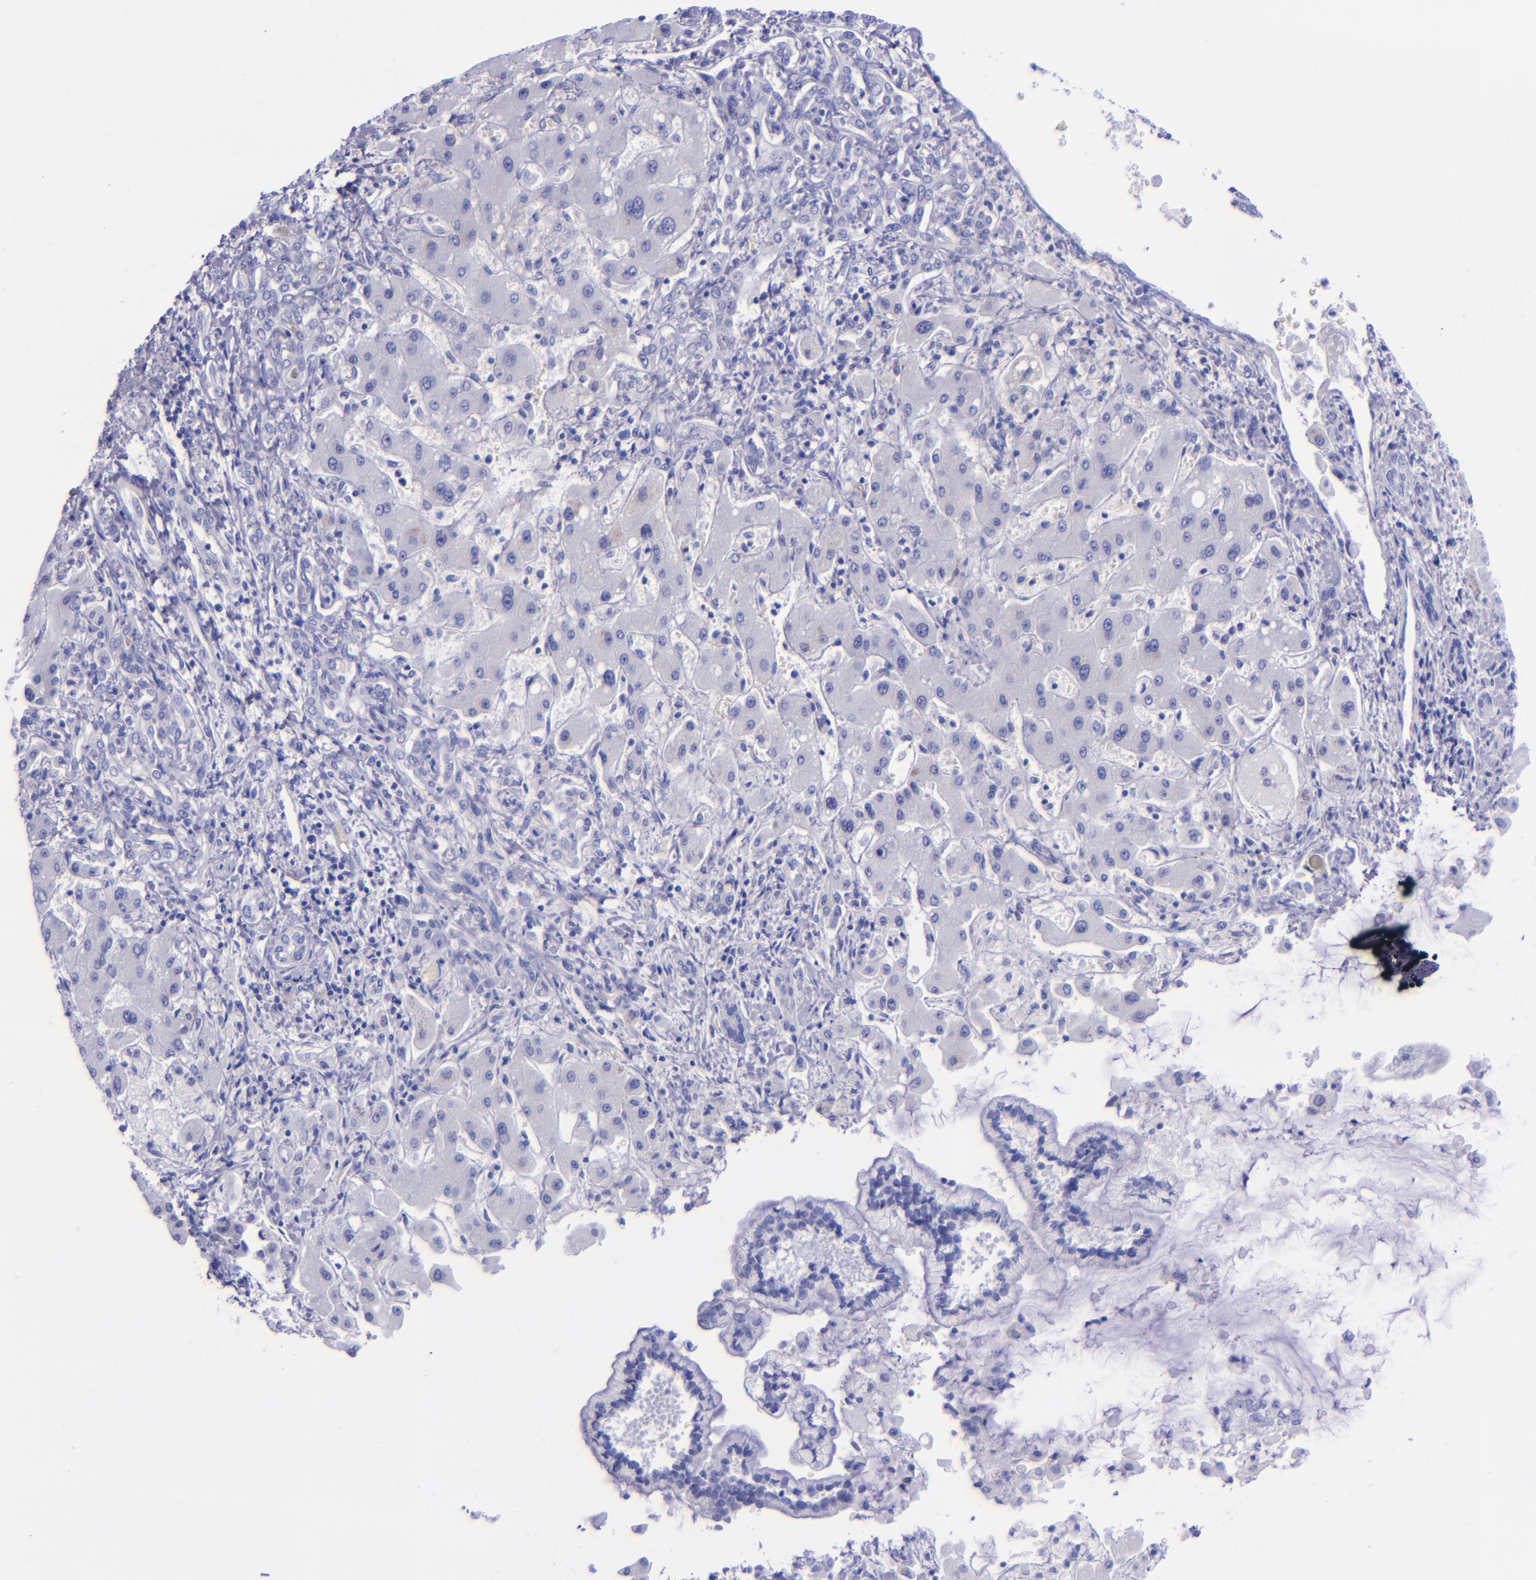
{"staining": {"intensity": "negative", "quantity": "none", "location": "none"}, "tissue": "liver cancer", "cell_type": "Tumor cells", "image_type": "cancer", "snomed": [{"axis": "morphology", "description": "Cholangiocarcinoma"}, {"axis": "topography", "description": "Liver"}], "caption": "Human liver cancer stained for a protein using IHC displays no positivity in tumor cells.", "gene": "LAG3", "patient": {"sex": "male", "age": 50}}